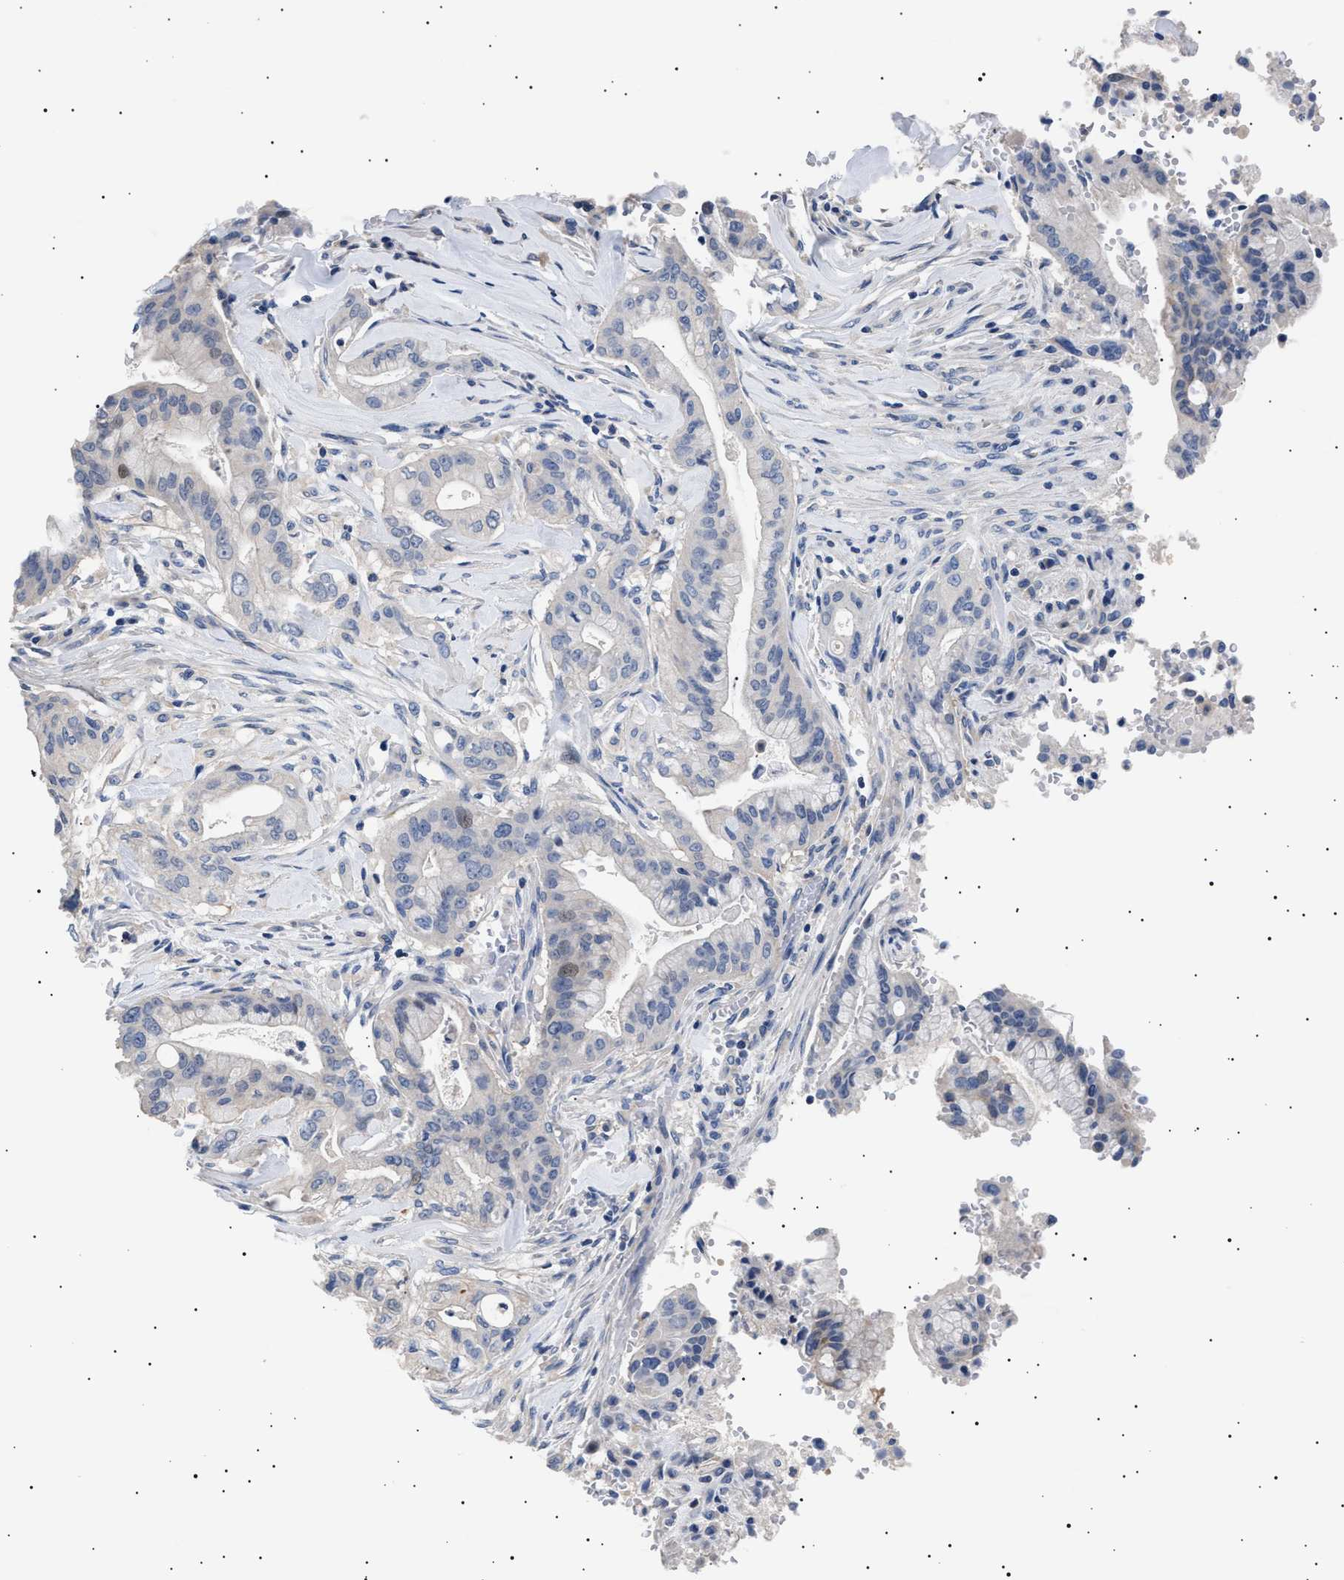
{"staining": {"intensity": "negative", "quantity": "none", "location": "none"}, "tissue": "pancreatic cancer", "cell_type": "Tumor cells", "image_type": "cancer", "snomed": [{"axis": "morphology", "description": "Adenocarcinoma, NOS"}, {"axis": "topography", "description": "Pancreas"}], "caption": "IHC histopathology image of human pancreatic cancer stained for a protein (brown), which reveals no positivity in tumor cells.", "gene": "HEMGN", "patient": {"sex": "female", "age": 73}}